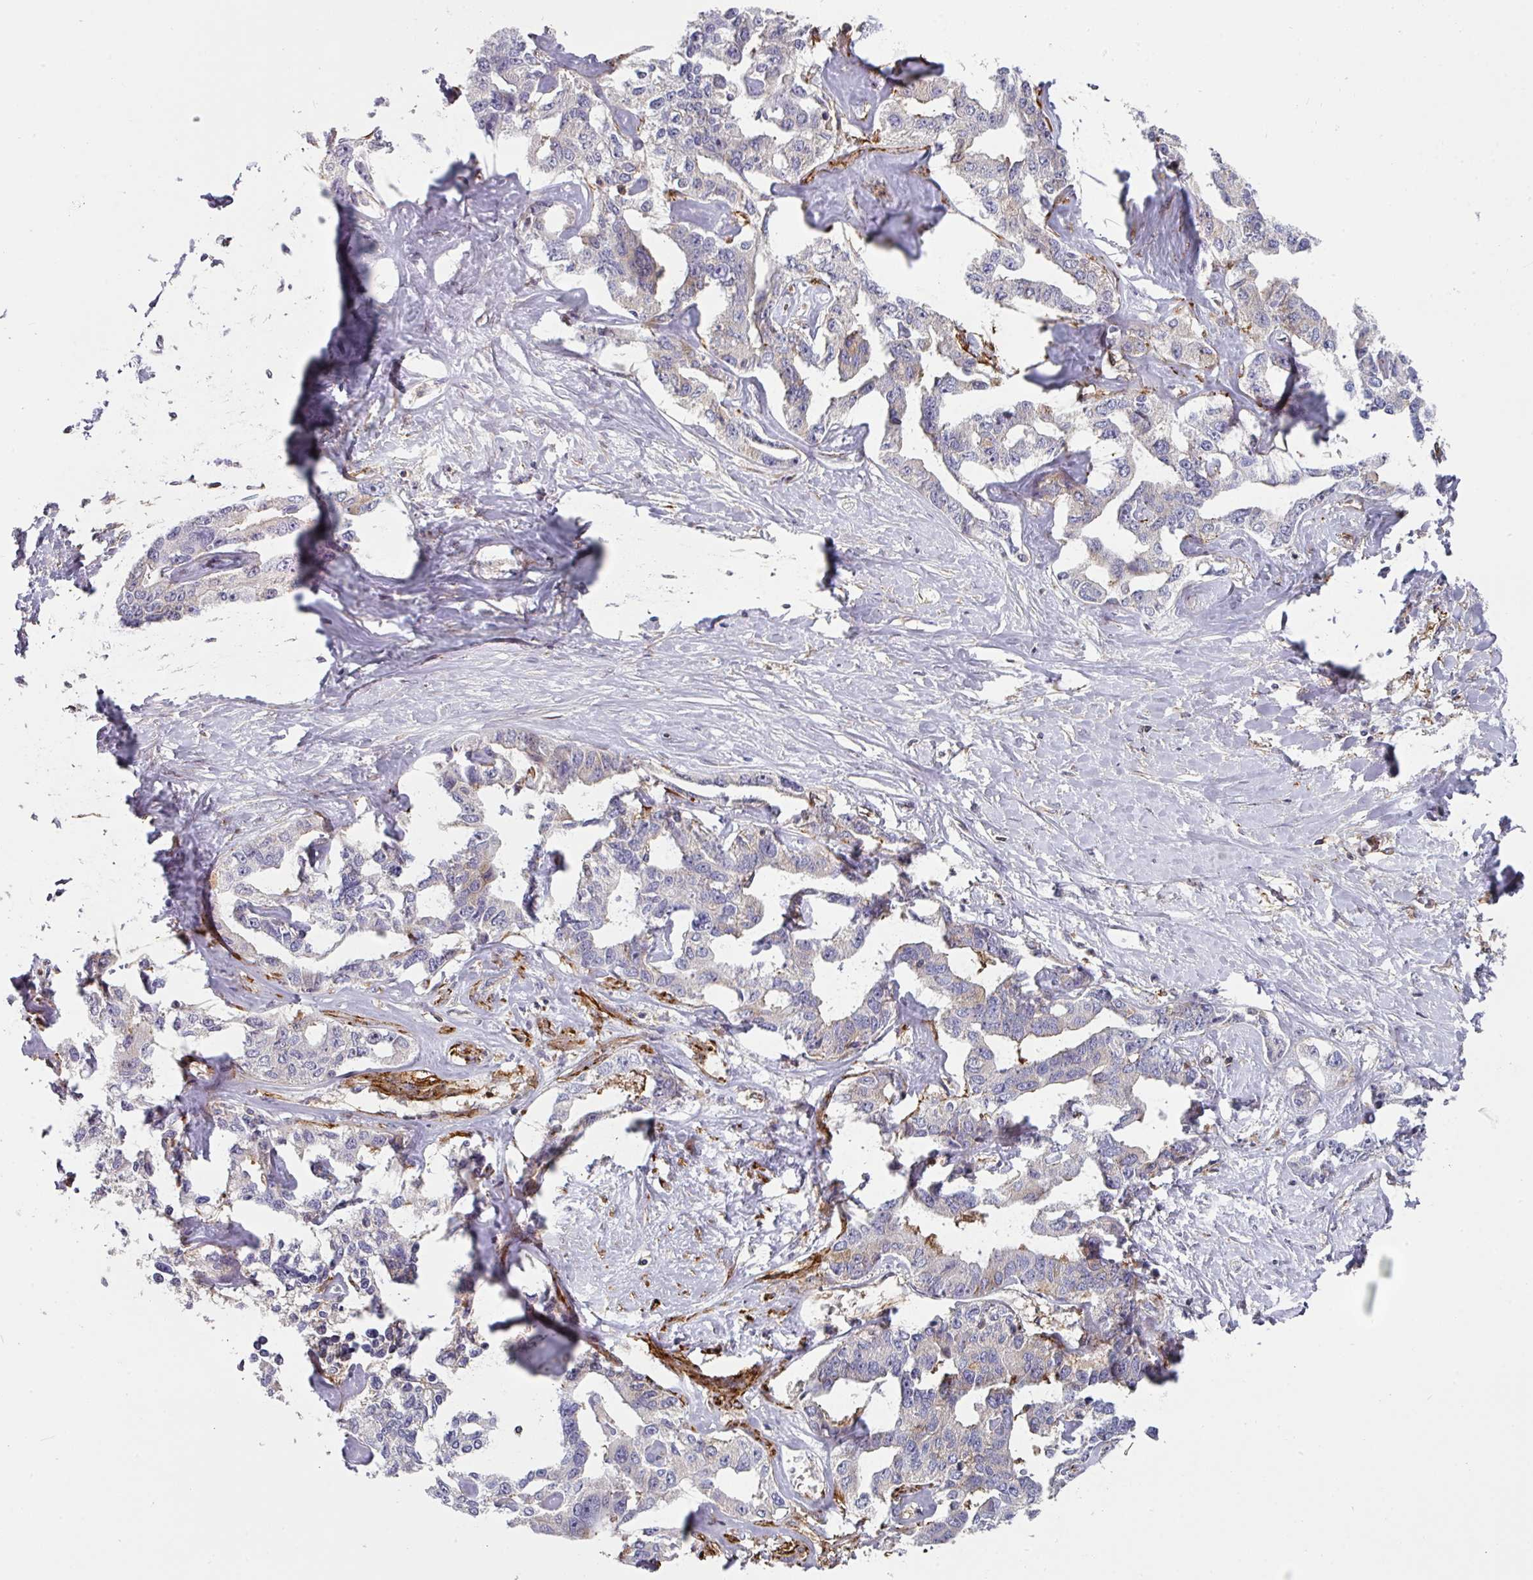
{"staining": {"intensity": "negative", "quantity": "none", "location": "none"}, "tissue": "liver cancer", "cell_type": "Tumor cells", "image_type": "cancer", "snomed": [{"axis": "morphology", "description": "Cholangiocarcinoma"}, {"axis": "topography", "description": "Liver"}], "caption": "Tumor cells show no significant protein positivity in liver cancer (cholangiocarcinoma).", "gene": "BEND5", "patient": {"sex": "male", "age": 59}}